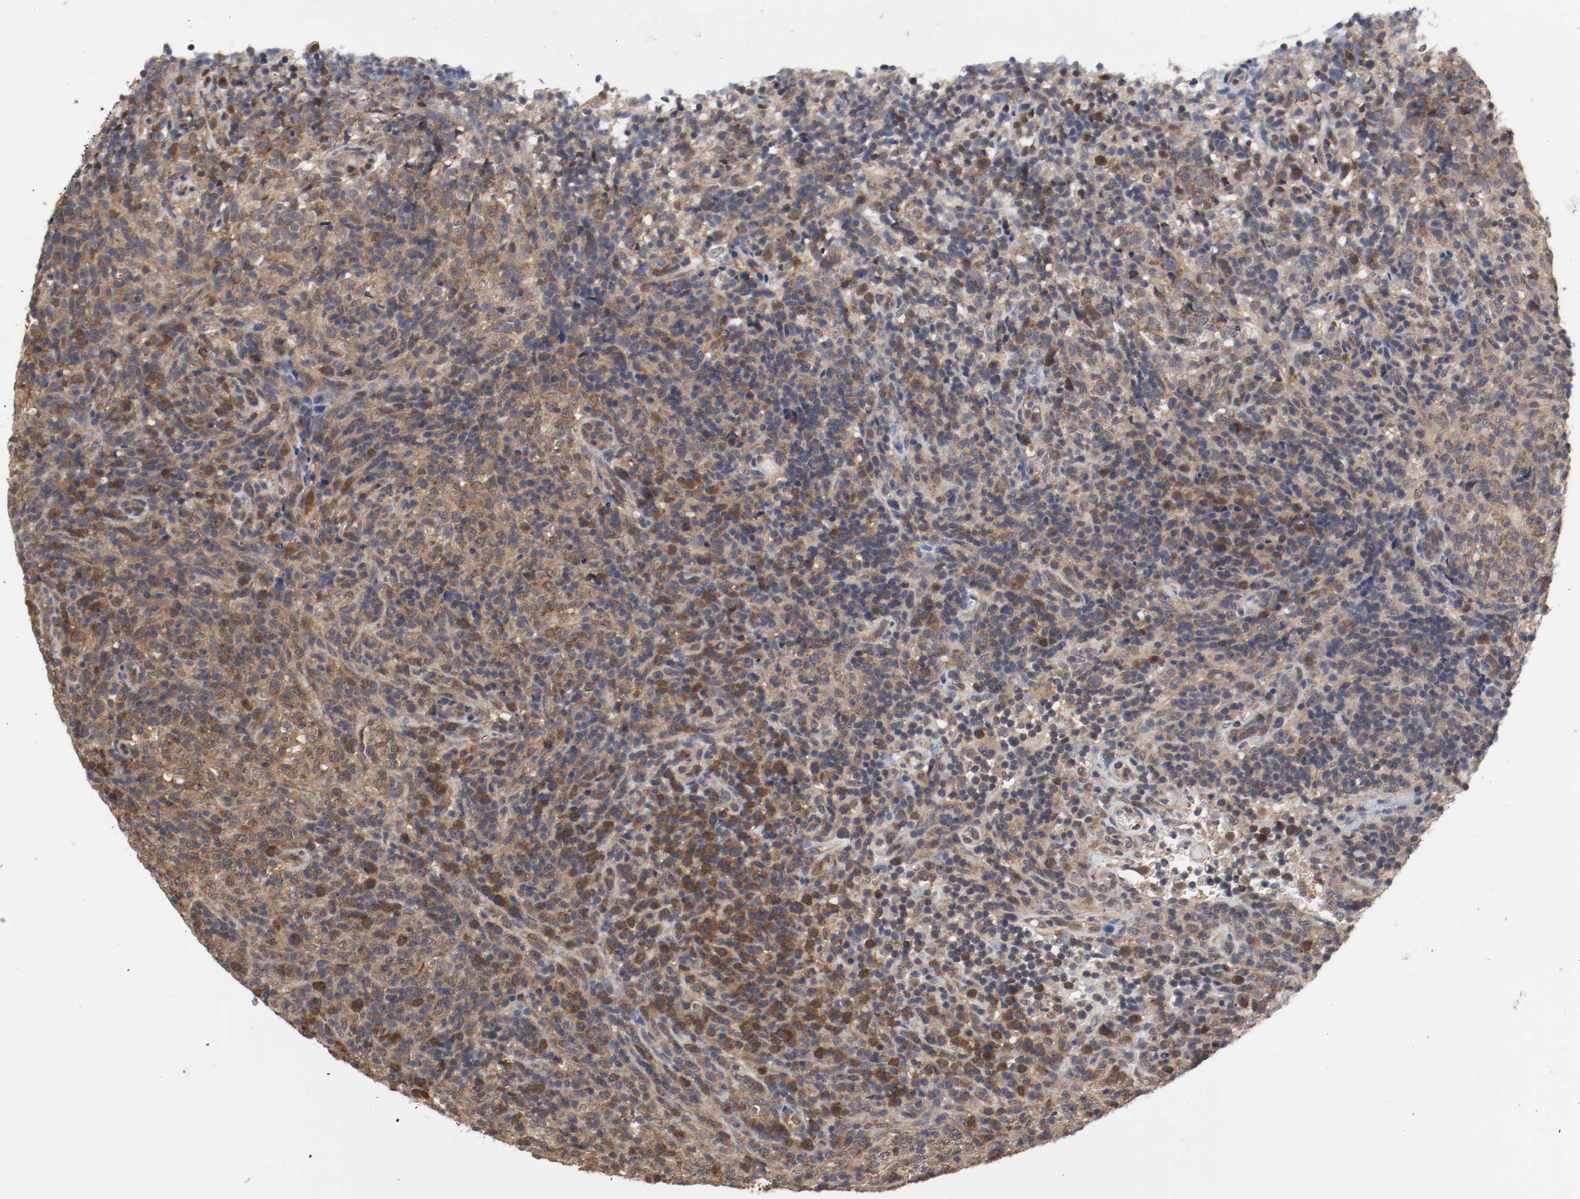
{"staining": {"intensity": "moderate", "quantity": ">75%", "location": "cytoplasmic/membranous"}, "tissue": "lymphoma", "cell_type": "Tumor cells", "image_type": "cancer", "snomed": [{"axis": "morphology", "description": "Malignant lymphoma, non-Hodgkin's type, High grade"}, {"axis": "topography", "description": "Lymph node"}], "caption": "The micrograph exhibits immunohistochemical staining of lymphoma. There is moderate cytoplasmic/membranous positivity is seen in approximately >75% of tumor cells. The protein is stained brown, and the nuclei are stained in blue (DAB IHC with brightfield microscopy, high magnification).", "gene": "AFG3L2", "patient": {"sex": "female", "age": 76}}